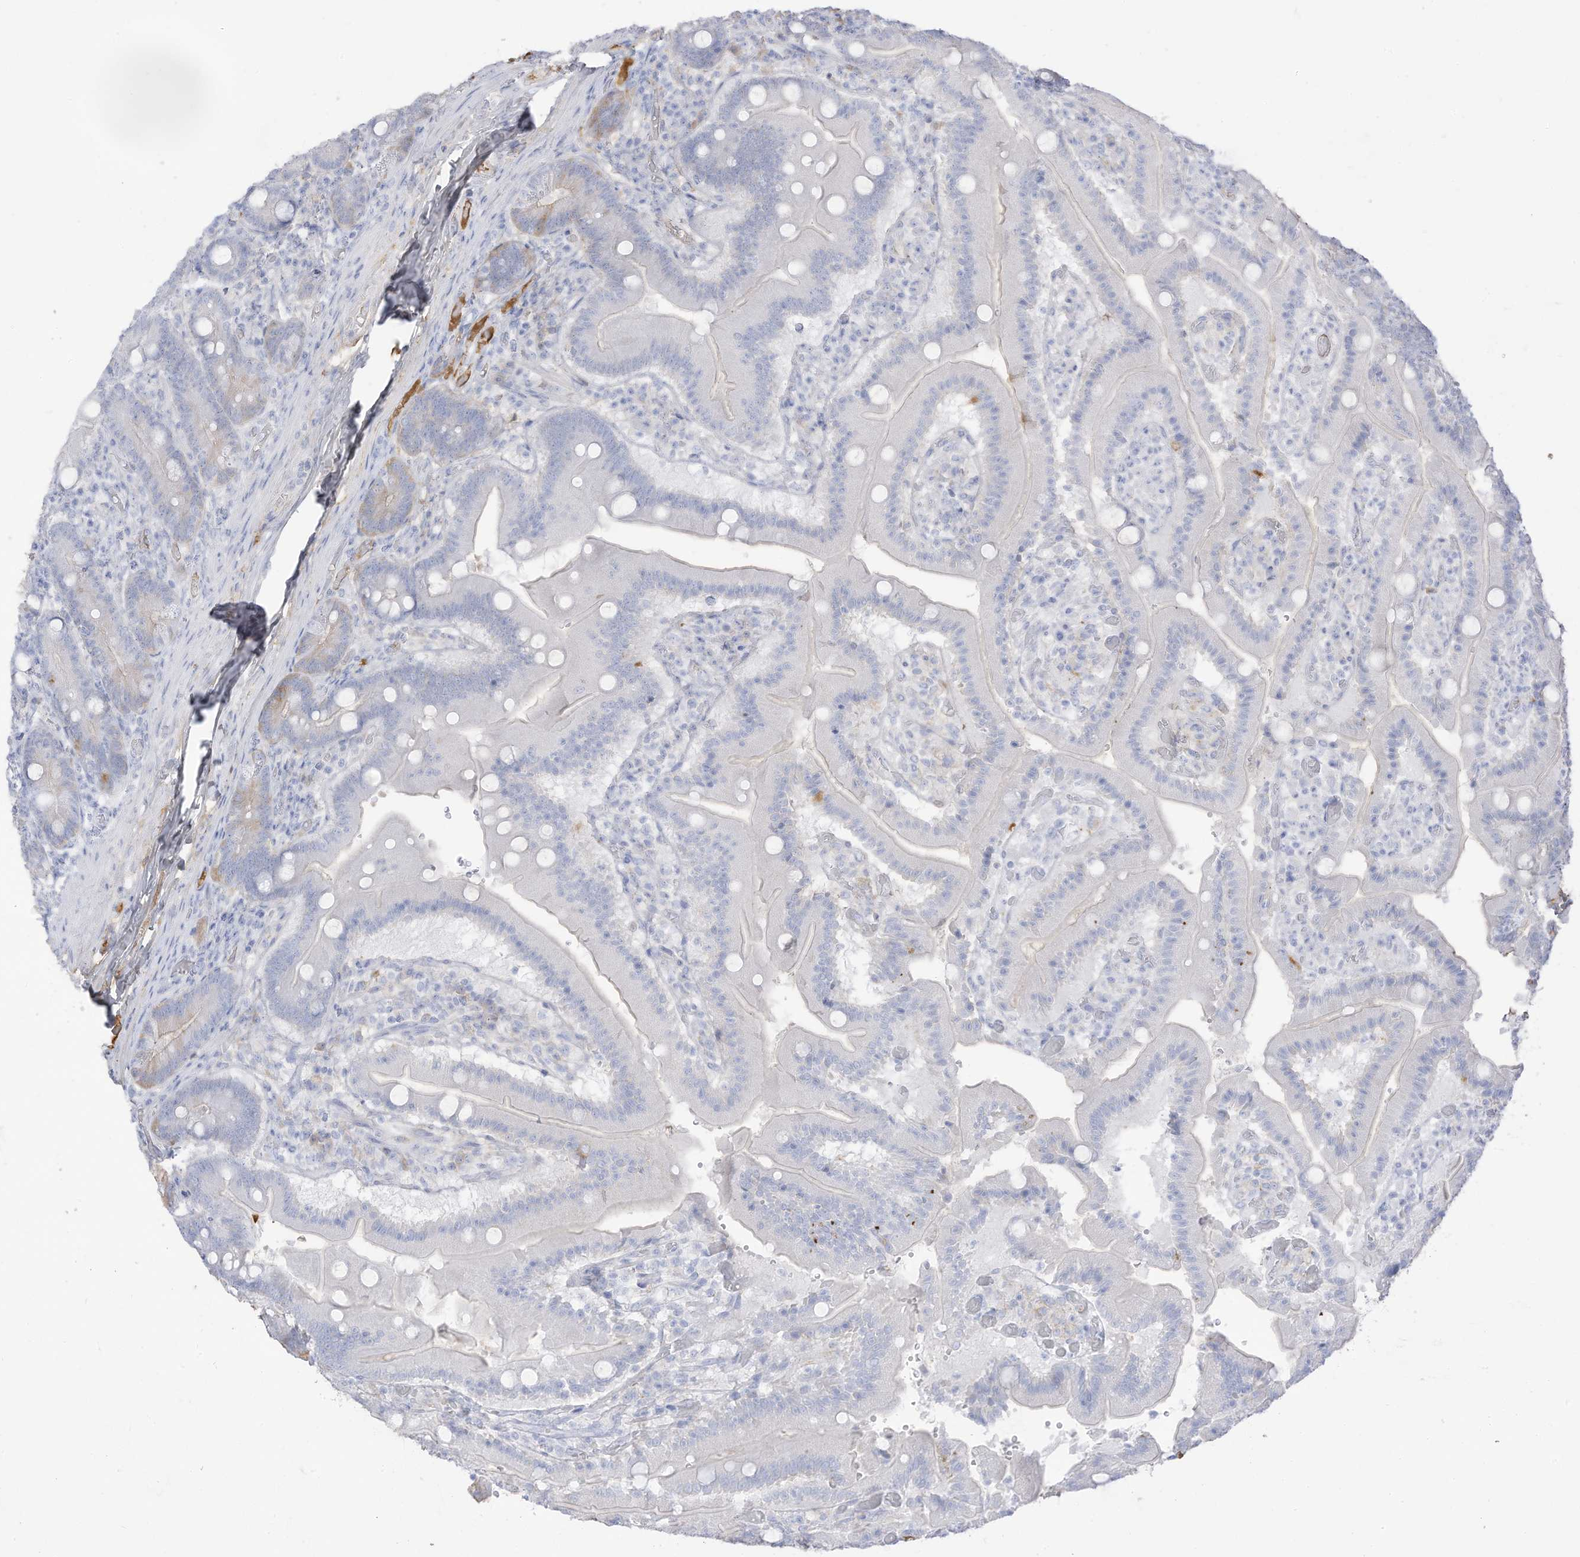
{"staining": {"intensity": "negative", "quantity": "none", "location": "none"}, "tissue": "duodenum", "cell_type": "Glandular cells", "image_type": "normal", "snomed": [{"axis": "morphology", "description": "Normal tissue, NOS"}, {"axis": "topography", "description": "Duodenum"}], "caption": "Immunohistochemistry photomicrograph of normal duodenum: human duodenum stained with DAB (3,3'-diaminobenzidine) demonstrates no significant protein staining in glandular cells. (DAB (3,3'-diaminobenzidine) immunohistochemistry (IHC) with hematoxylin counter stain).", "gene": "HSD17B13", "patient": {"sex": "female", "age": 62}}